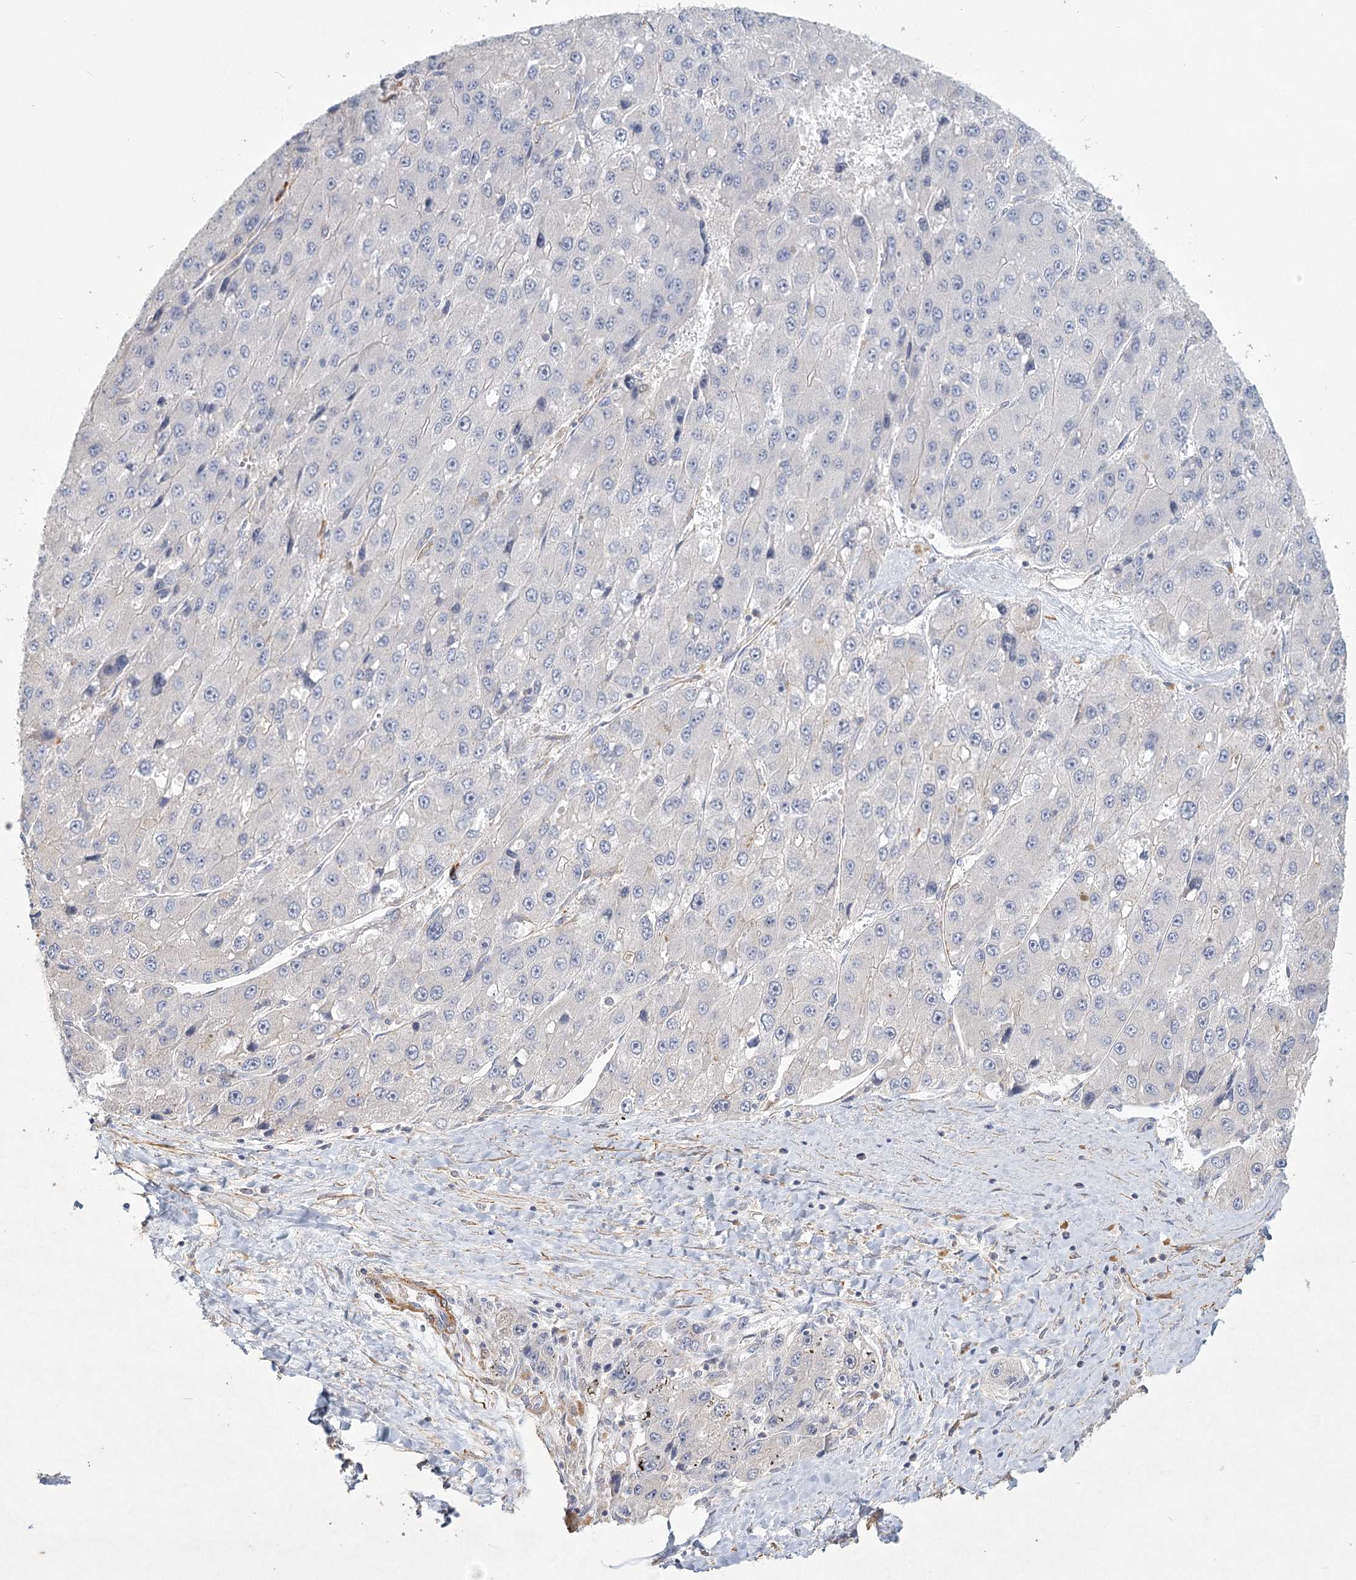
{"staining": {"intensity": "negative", "quantity": "none", "location": "none"}, "tissue": "liver cancer", "cell_type": "Tumor cells", "image_type": "cancer", "snomed": [{"axis": "morphology", "description": "Carcinoma, Hepatocellular, NOS"}, {"axis": "topography", "description": "Liver"}], "caption": "High magnification brightfield microscopy of liver hepatocellular carcinoma stained with DAB (brown) and counterstained with hematoxylin (blue): tumor cells show no significant expression.", "gene": "INPP4B", "patient": {"sex": "female", "age": 73}}